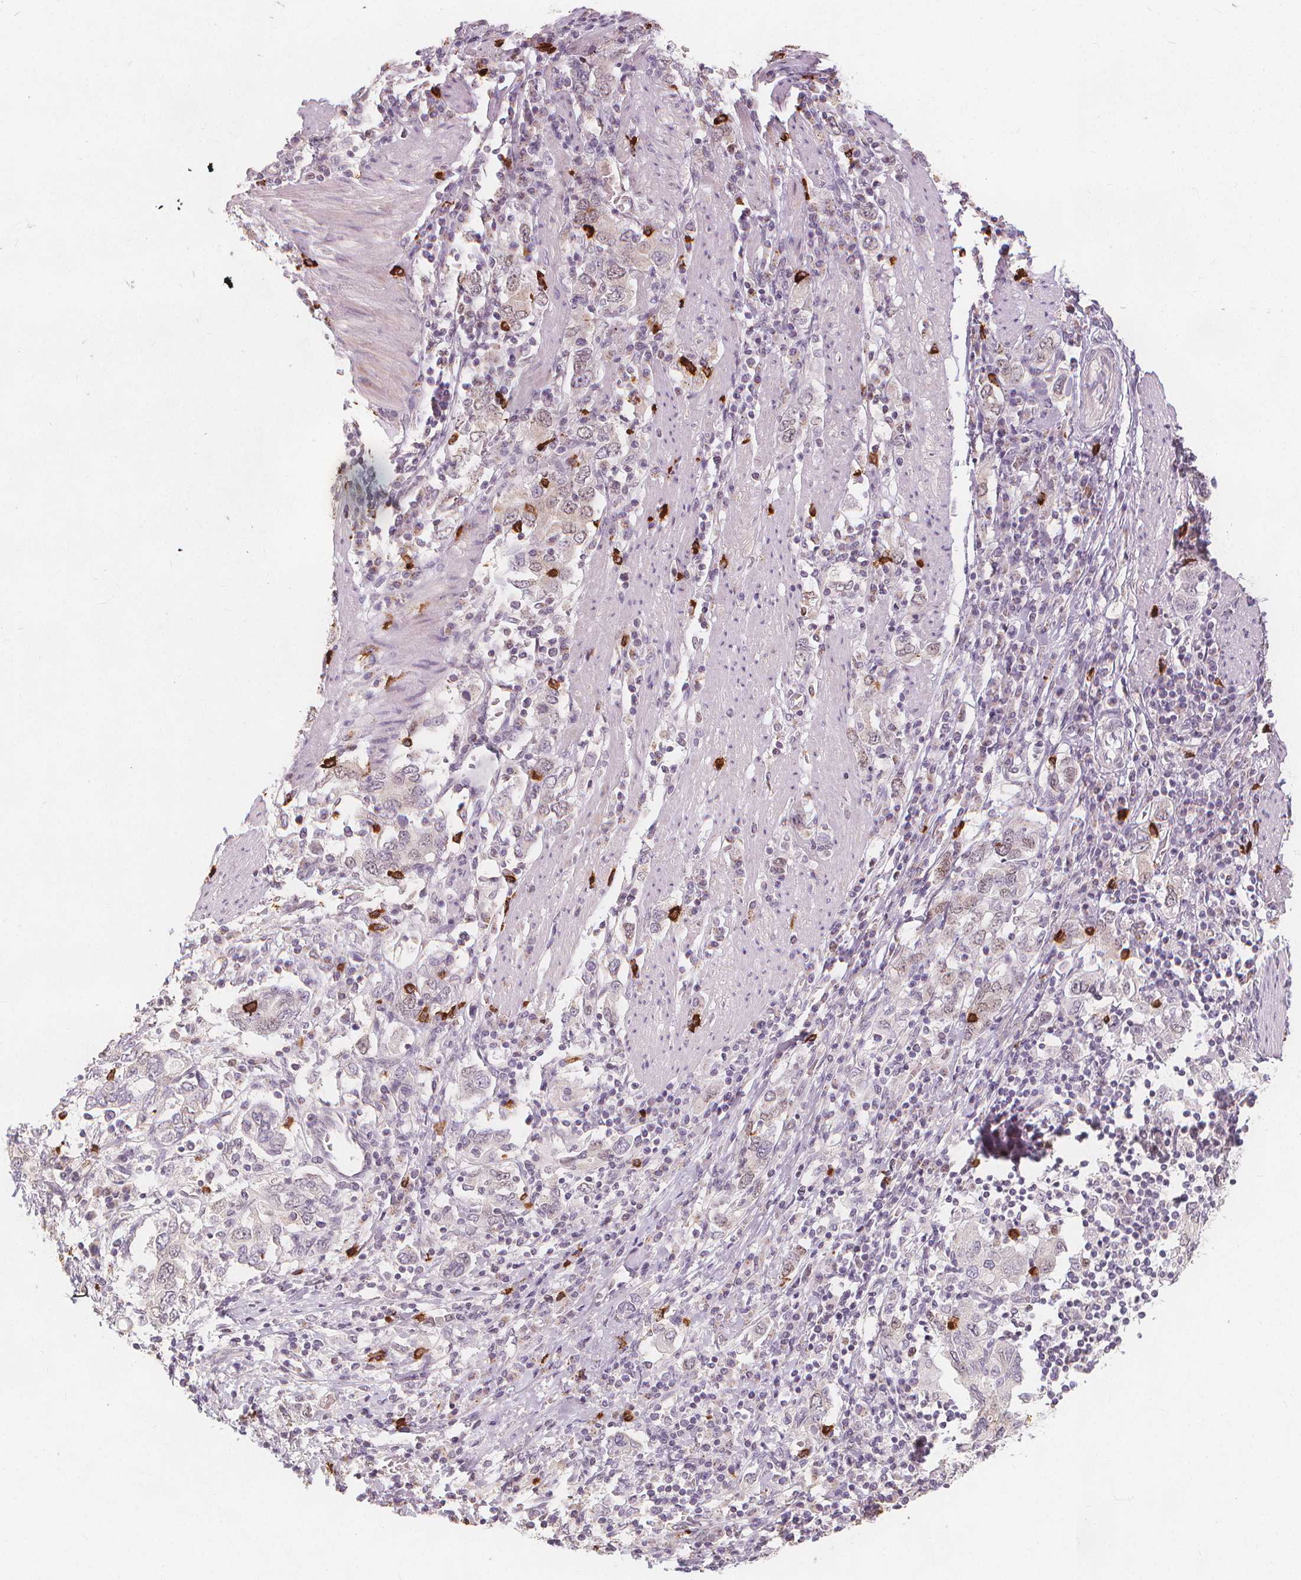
{"staining": {"intensity": "negative", "quantity": "none", "location": "none"}, "tissue": "stomach cancer", "cell_type": "Tumor cells", "image_type": "cancer", "snomed": [{"axis": "morphology", "description": "Adenocarcinoma, NOS"}, {"axis": "topography", "description": "Stomach, upper"}, {"axis": "topography", "description": "Stomach"}], "caption": "Immunohistochemistry (IHC) of adenocarcinoma (stomach) reveals no positivity in tumor cells. Nuclei are stained in blue.", "gene": "TIPIN", "patient": {"sex": "male", "age": 62}}